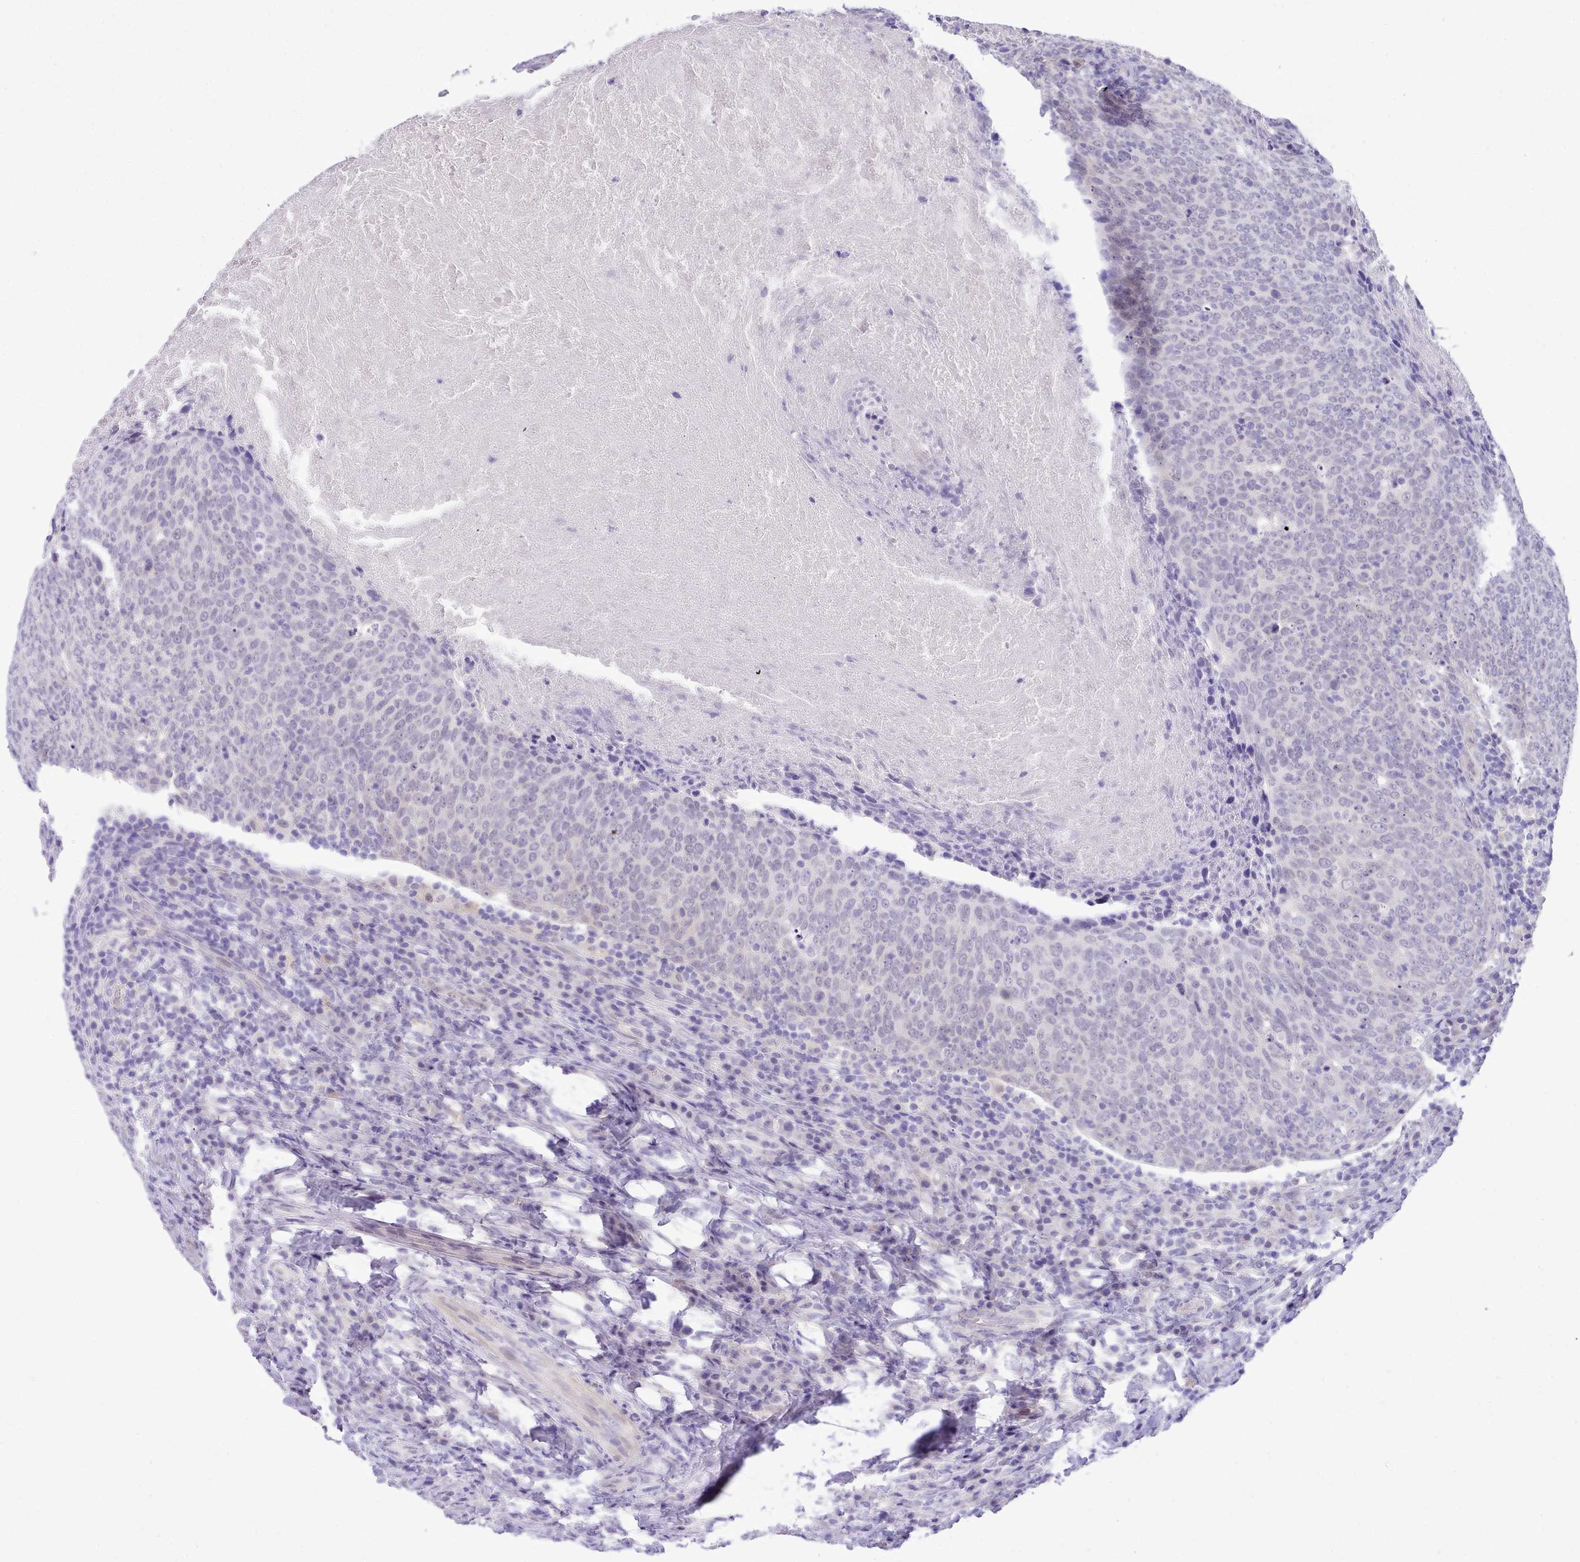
{"staining": {"intensity": "negative", "quantity": "none", "location": "none"}, "tissue": "head and neck cancer", "cell_type": "Tumor cells", "image_type": "cancer", "snomed": [{"axis": "morphology", "description": "Squamous cell carcinoma, NOS"}, {"axis": "morphology", "description": "Squamous cell carcinoma, metastatic, NOS"}, {"axis": "topography", "description": "Lymph node"}, {"axis": "topography", "description": "Head-Neck"}], "caption": "This micrograph is of metastatic squamous cell carcinoma (head and neck) stained with IHC to label a protein in brown with the nuclei are counter-stained blue. There is no staining in tumor cells. Nuclei are stained in blue.", "gene": "LRRC37A", "patient": {"sex": "male", "age": 62}}